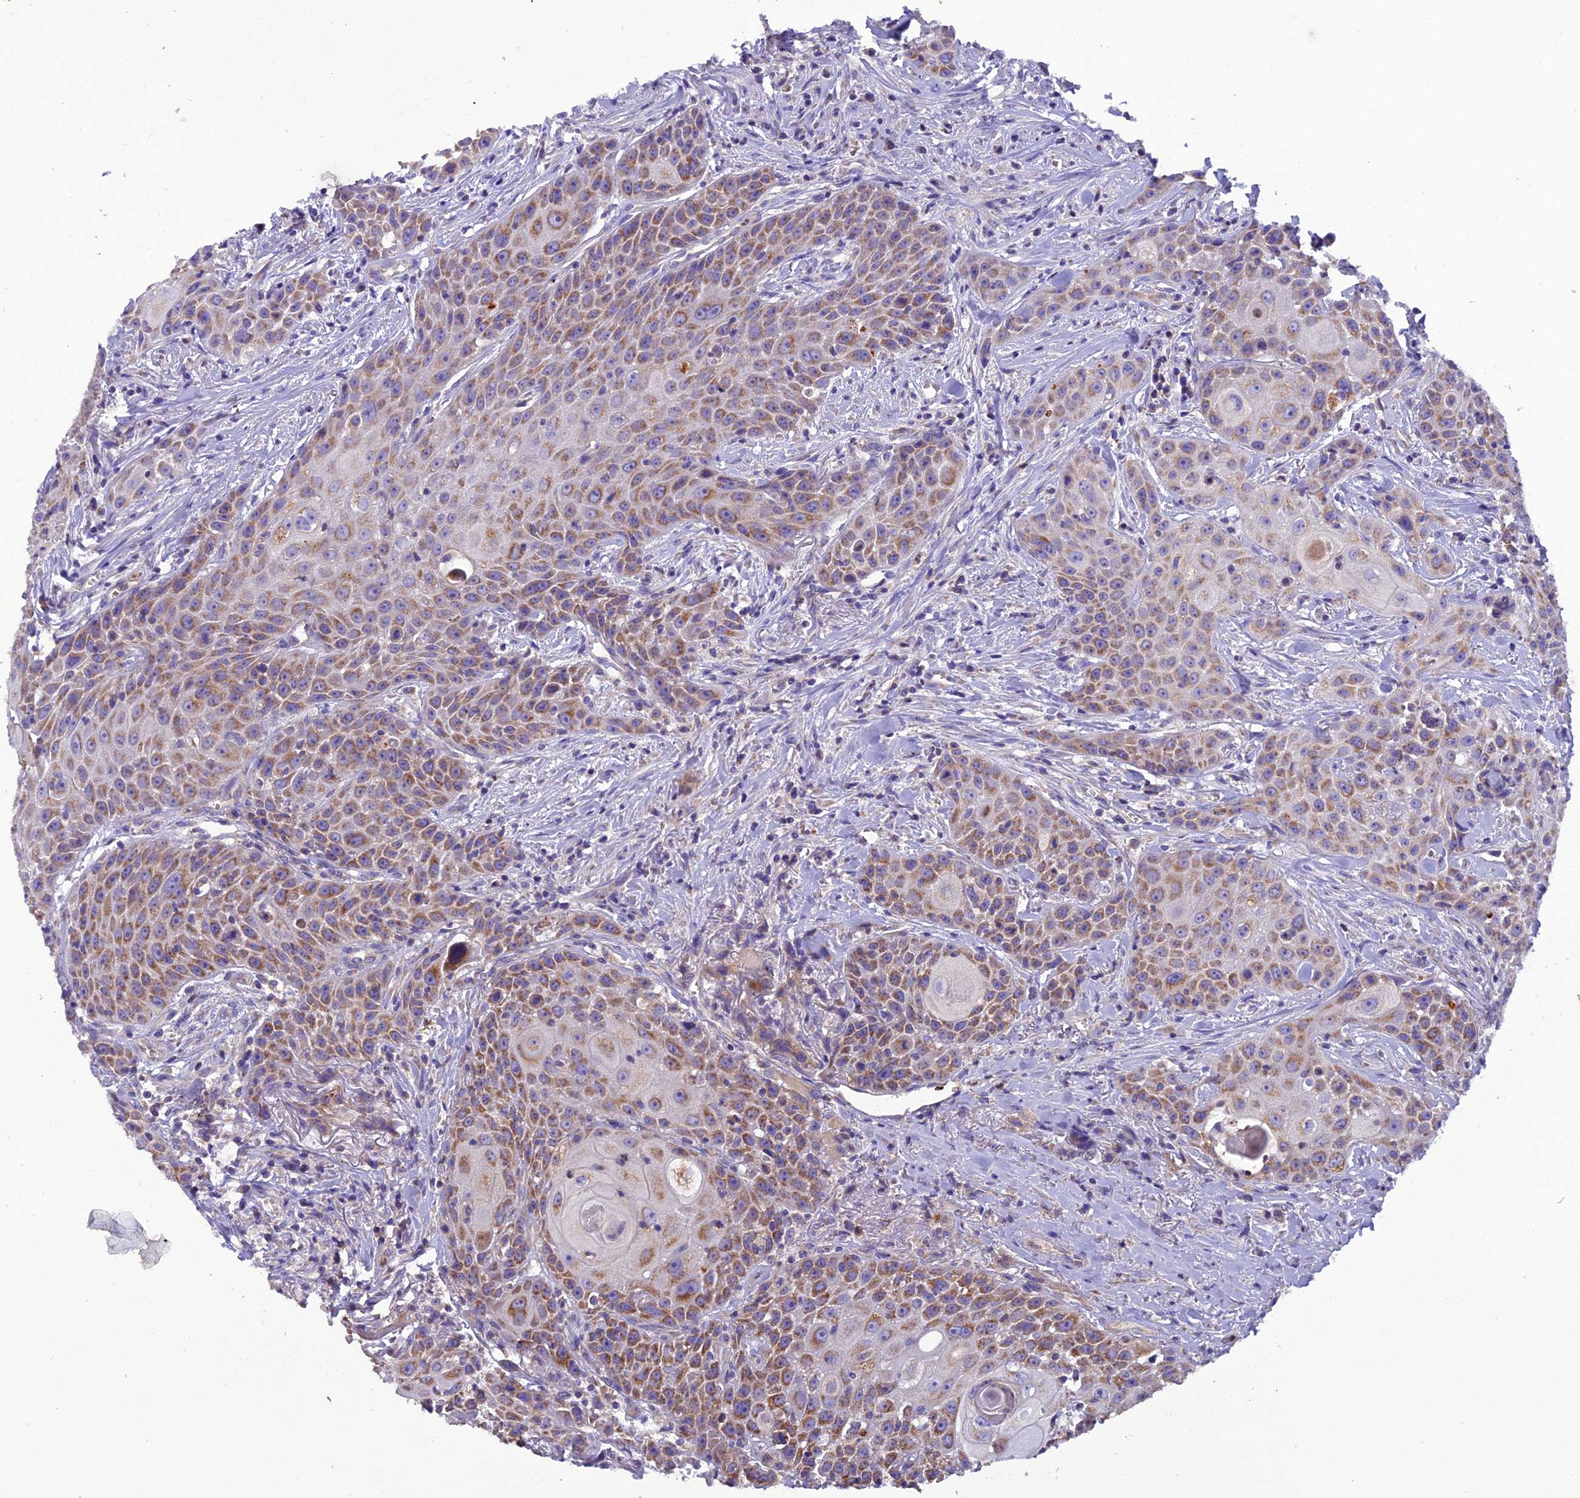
{"staining": {"intensity": "moderate", "quantity": ">75%", "location": "cytoplasmic/membranous"}, "tissue": "head and neck cancer", "cell_type": "Tumor cells", "image_type": "cancer", "snomed": [{"axis": "morphology", "description": "Squamous cell carcinoma, NOS"}, {"axis": "topography", "description": "Oral tissue"}, {"axis": "topography", "description": "Head-Neck"}], "caption": "Protein expression analysis of head and neck squamous cell carcinoma exhibits moderate cytoplasmic/membranous expression in approximately >75% of tumor cells.", "gene": "GPD1", "patient": {"sex": "female", "age": 82}}